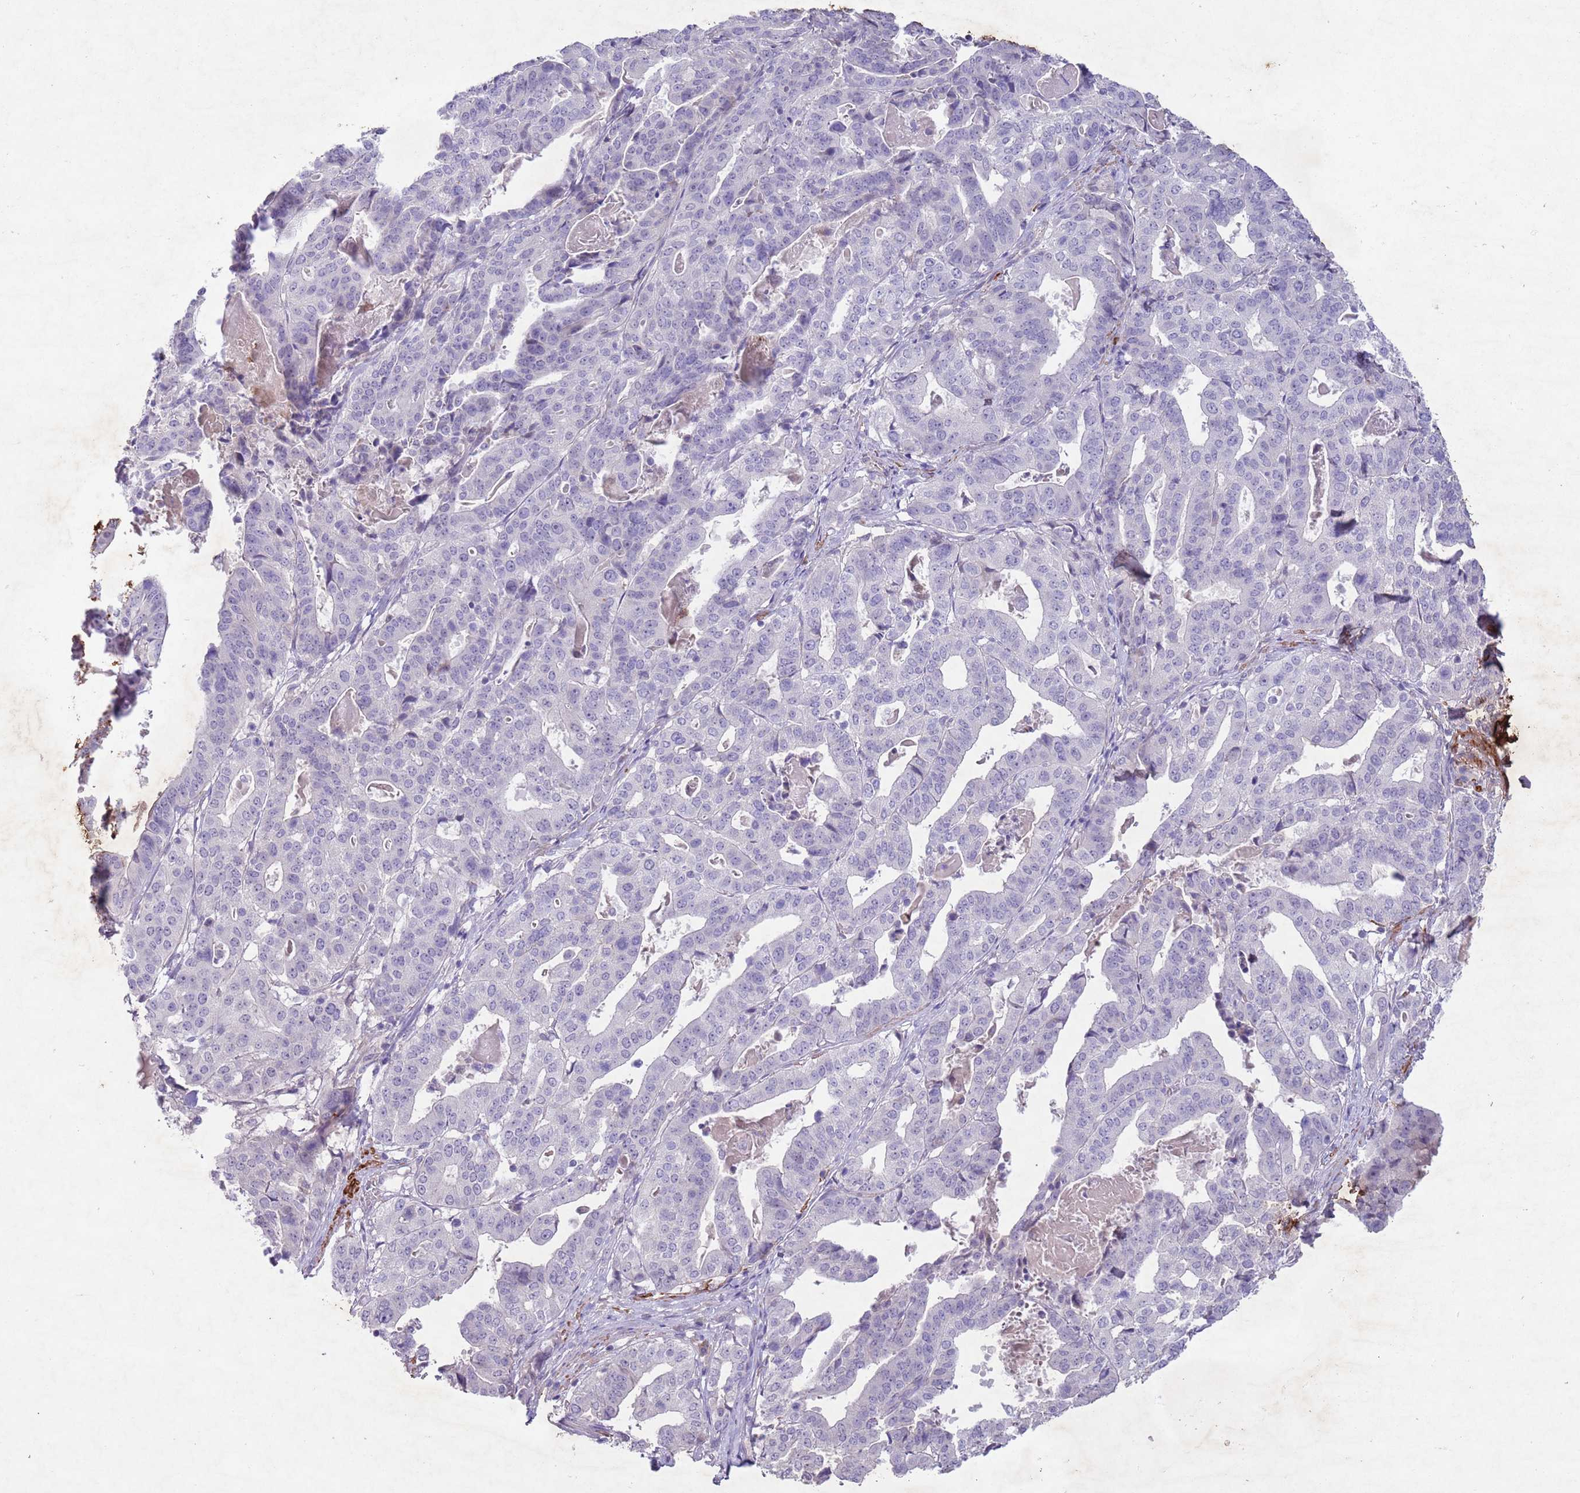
{"staining": {"intensity": "negative", "quantity": "none", "location": "none"}, "tissue": "stomach cancer", "cell_type": "Tumor cells", "image_type": "cancer", "snomed": [{"axis": "morphology", "description": "Adenocarcinoma, NOS"}, {"axis": "topography", "description": "Stomach"}], "caption": "The photomicrograph exhibits no significant positivity in tumor cells of stomach cancer (adenocarcinoma).", "gene": "CCNI", "patient": {"sex": "male", "age": 48}}